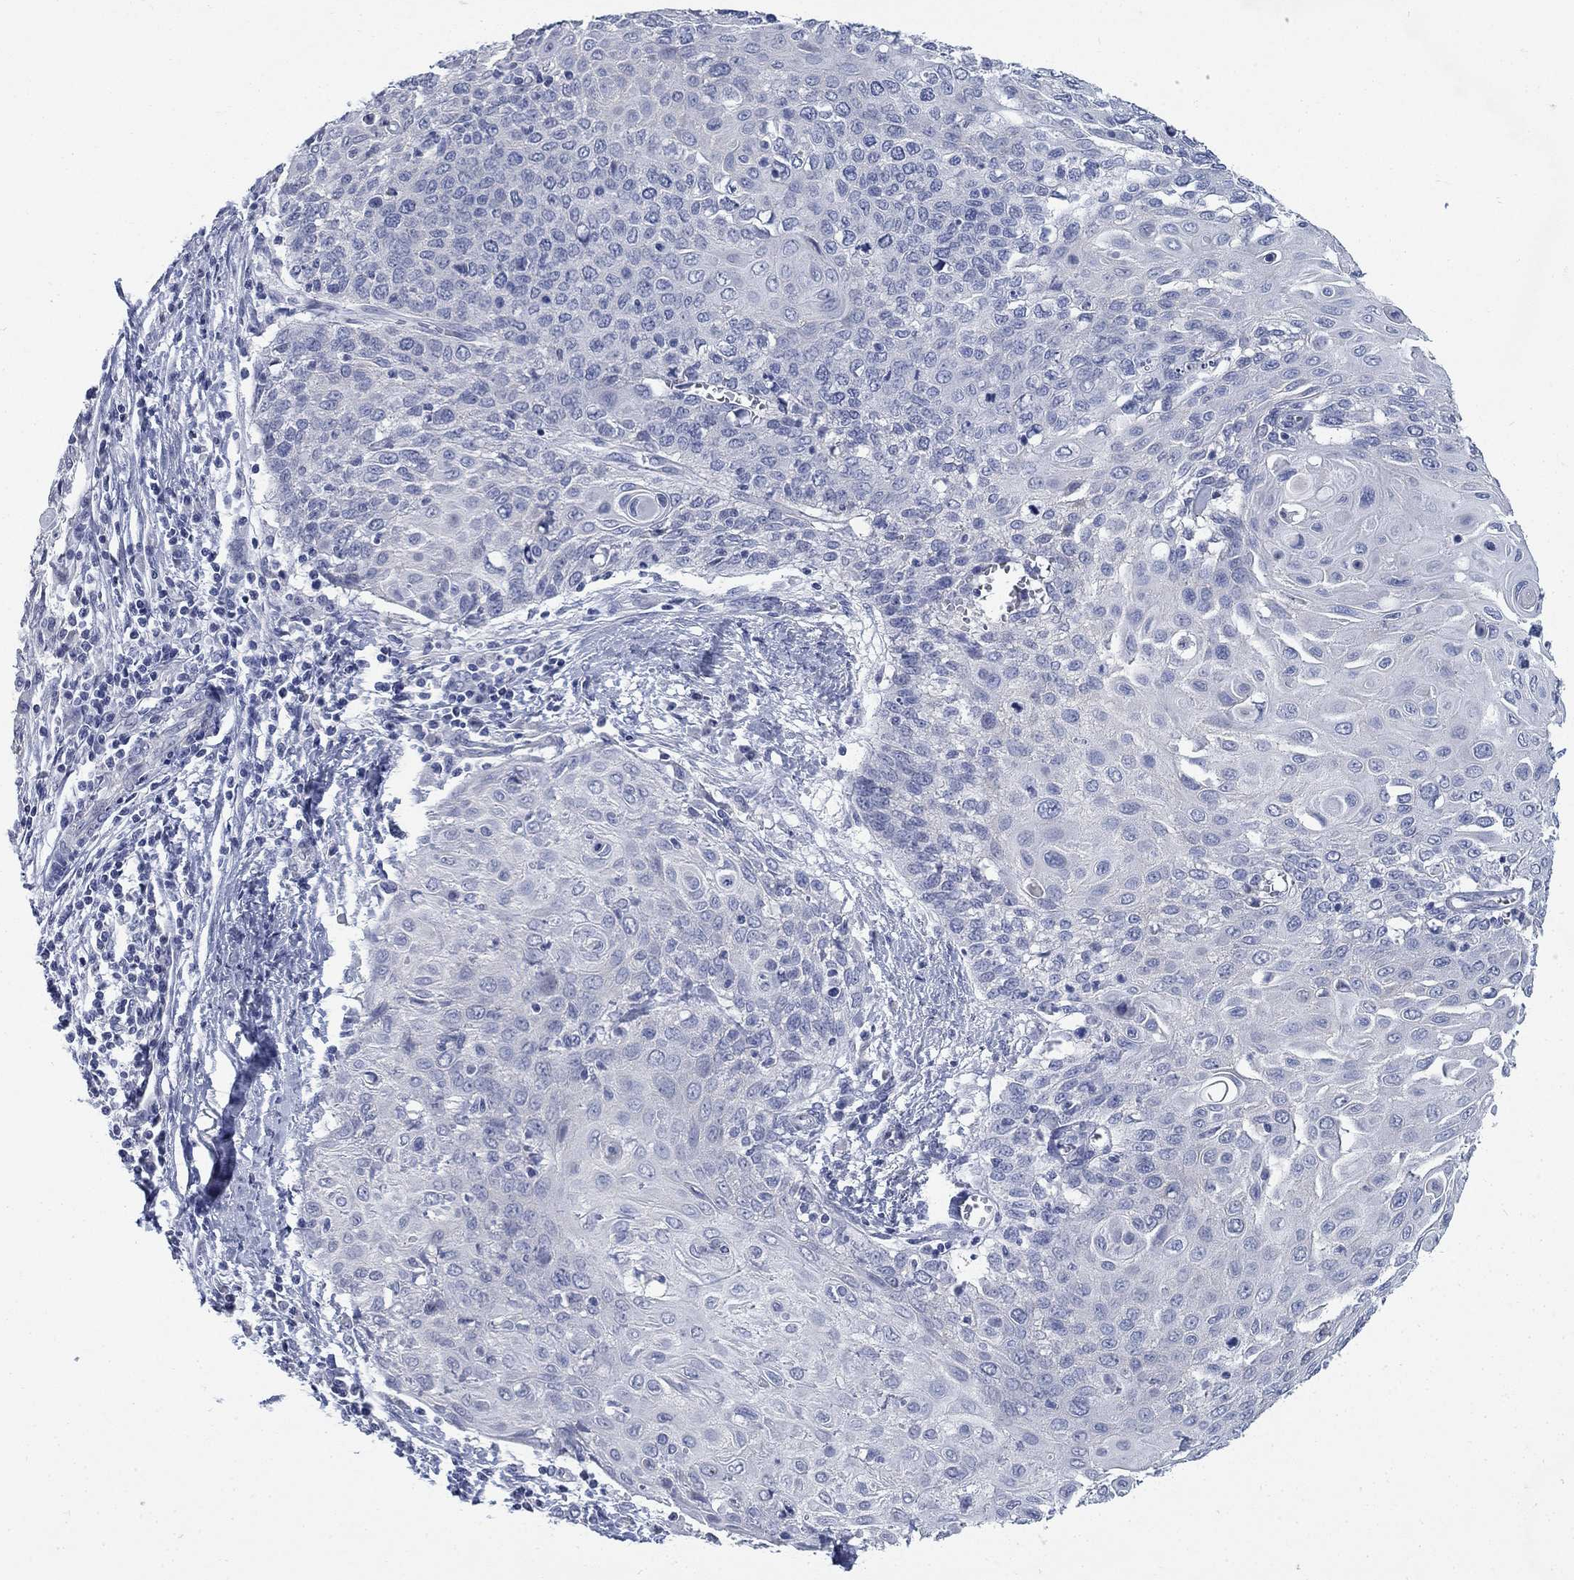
{"staining": {"intensity": "negative", "quantity": "none", "location": "none"}, "tissue": "cervical cancer", "cell_type": "Tumor cells", "image_type": "cancer", "snomed": [{"axis": "morphology", "description": "Squamous cell carcinoma, NOS"}, {"axis": "topography", "description": "Cervix"}], "caption": "Cervical cancer was stained to show a protein in brown. There is no significant expression in tumor cells.", "gene": "DNER", "patient": {"sex": "female", "age": 39}}